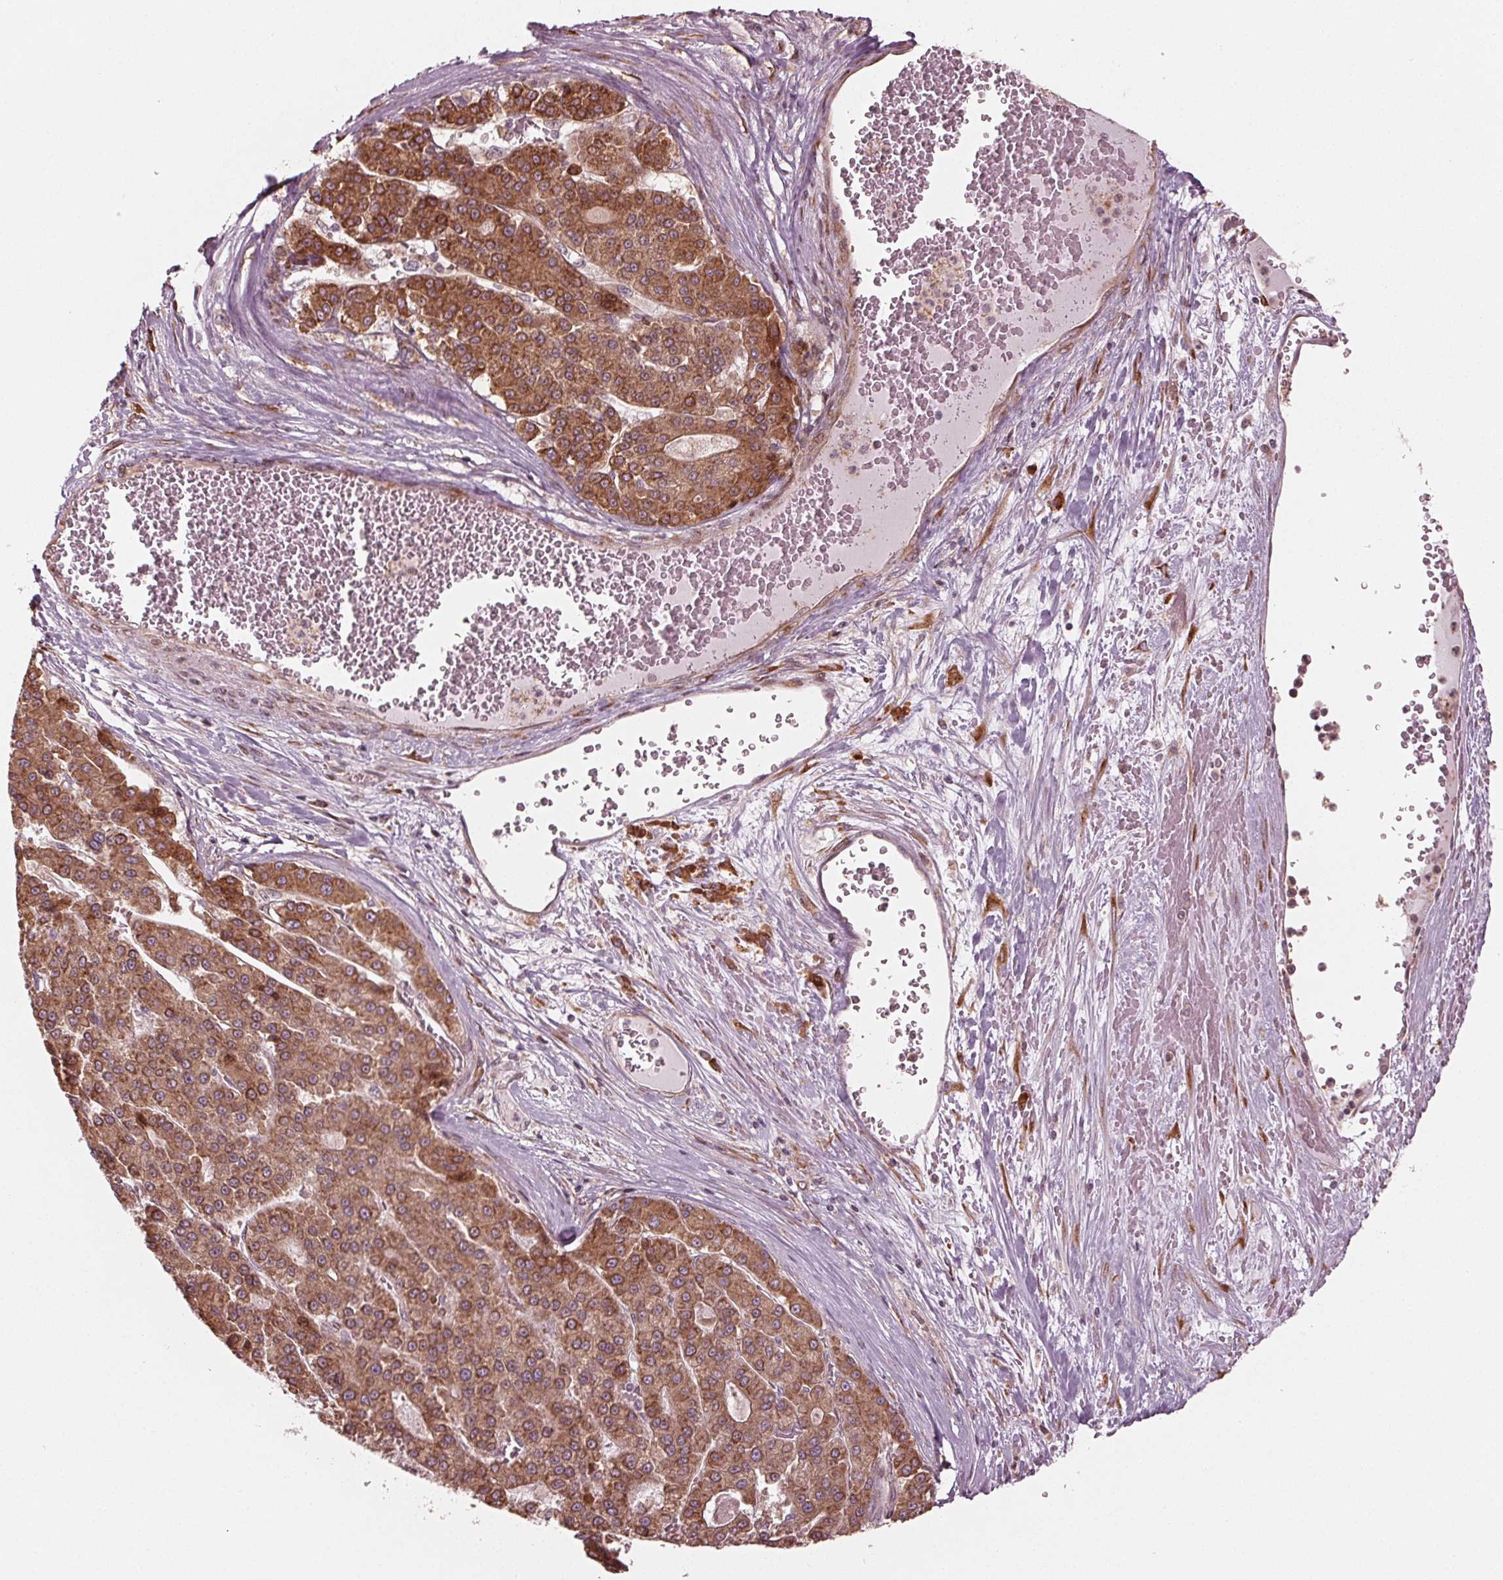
{"staining": {"intensity": "moderate", "quantity": ">75%", "location": "cytoplasmic/membranous"}, "tissue": "liver cancer", "cell_type": "Tumor cells", "image_type": "cancer", "snomed": [{"axis": "morphology", "description": "Carcinoma, Hepatocellular, NOS"}, {"axis": "topography", "description": "Liver"}], "caption": "Moderate cytoplasmic/membranous positivity is identified in approximately >75% of tumor cells in hepatocellular carcinoma (liver).", "gene": "CMIP", "patient": {"sex": "male", "age": 70}}